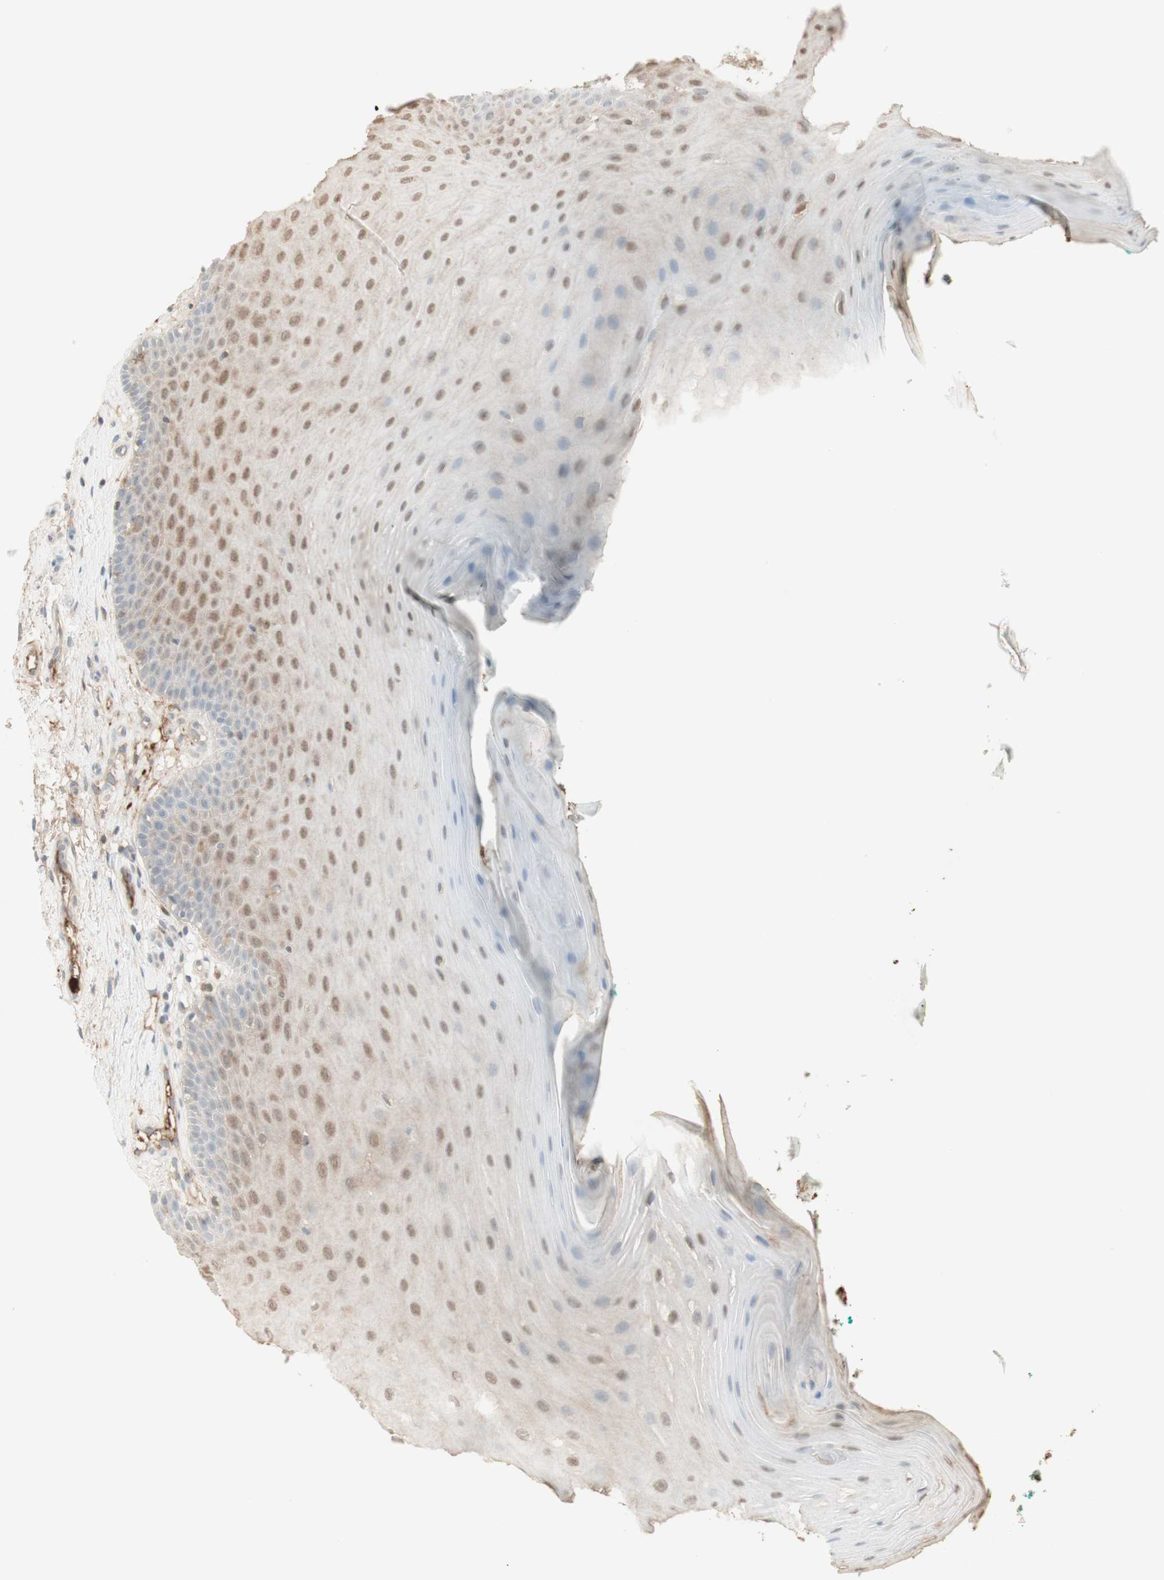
{"staining": {"intensity": "moderate", "quantity": "25%-75%", "location": "cytoplasmic/membranous,nuclear"}, "tissue": "oral mucosa", "cell_type": "Squamous epithelial cells", "image_type": "normal", "snomed": [{"axis": "morphology", "description": "Normal tissue, NOS"}, {"axis": "topography", "description": "Skeletal muscle"}, {"axis": "topography", "description": "Oral tissue"}], "caption": "The micrograph reveals staining of normal oral mucosa, revealing moderate cytoplasmic/membranous,nuclear protein positivity (brown color) within squamous epithelial cells.", "gene": "NID1", "patient": {"sex": "male", "age": 58}}